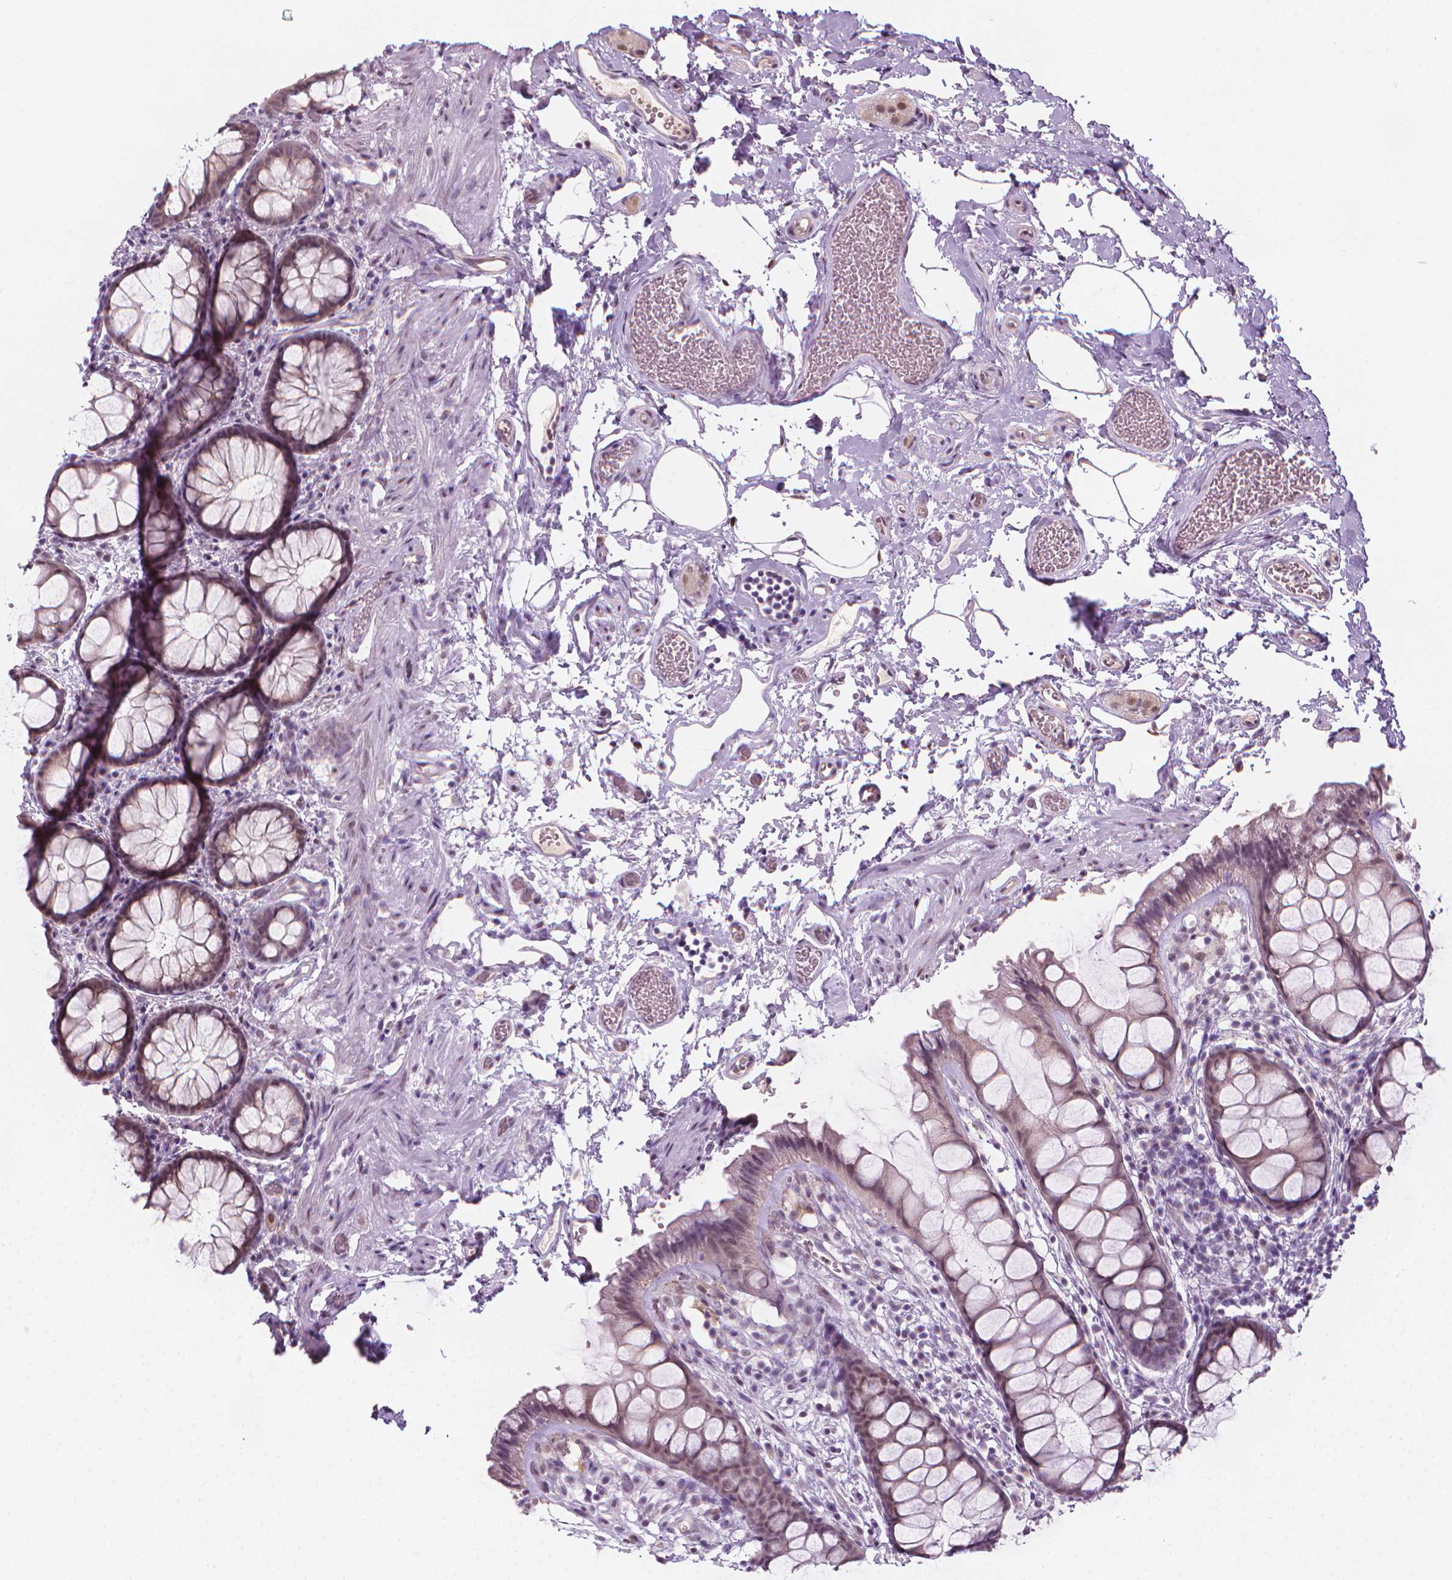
{"staining": {"intensity": "weak", "quantity": "25%-75%", "location": "nuclear"}, "tissue": "rectum", "cell_type": "Glandular cells", "image_type": "normal", "snomed": [{"axis": "morphology", "description": "Normal tissue, NOS"}, {"axis": "topography", "description": "Rectum"}], "caption": "IHC histopathology image of normal human rectum stained for a protein (brown), which reveals low levels of weak nuclear positivity in about 25%-75% of glandular cells.", "gene": "CDKN1C", "patient": {"sex": "female", "age": 62}}